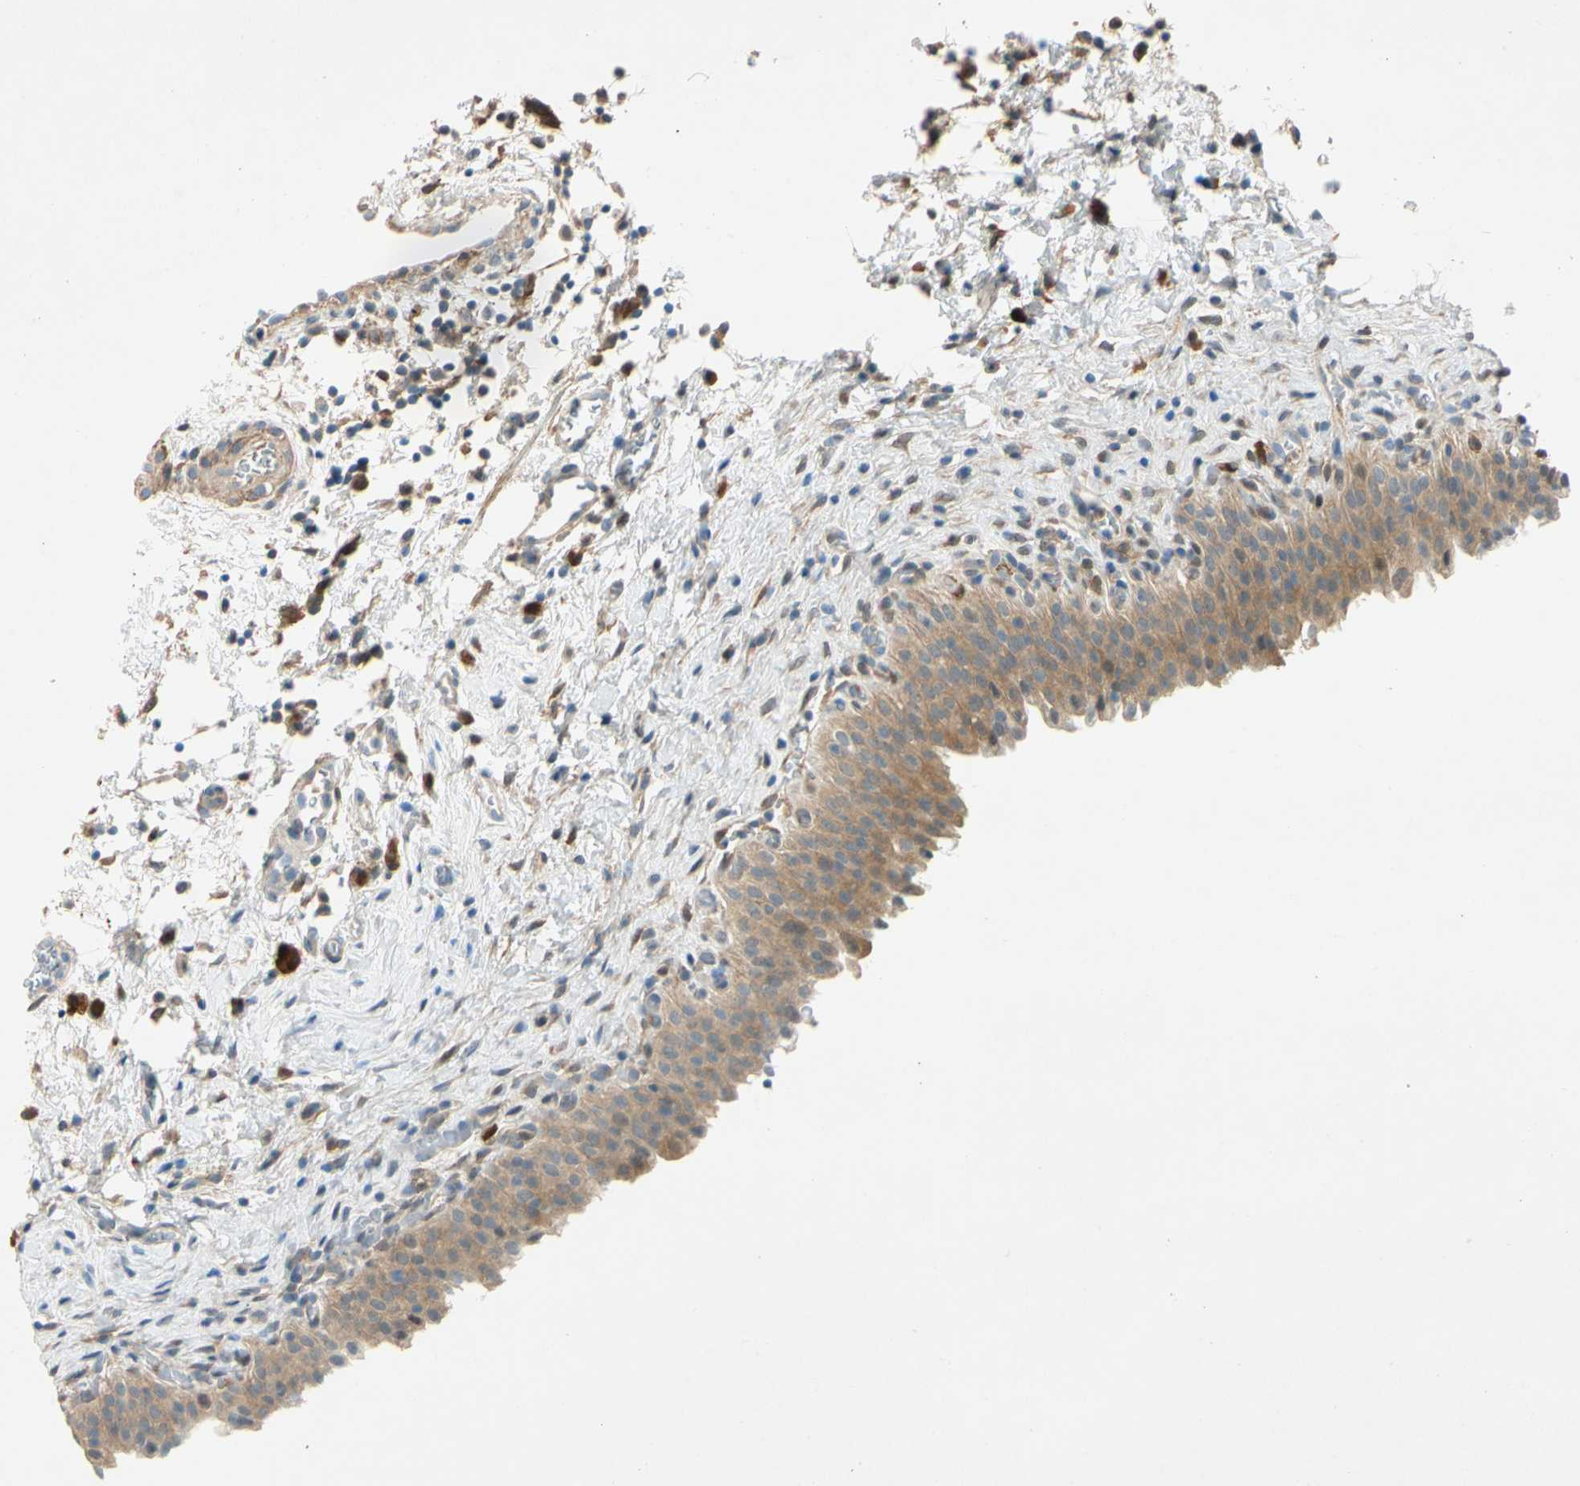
{"staining": {"intensity": "moderate", "quantity": ">75%", "location": "cytoplasmic/membranous"}, "tissue": "urinary bladder", "cell_type": "Urothelial cells", "image_type": "normal", "snomed": [{"axis": "morphology", "description": "Normal tissue, NOS"}, {"axis": "topography", "description": "Urinary bladder"}], "caption": "Moderate cytoplasmic/membranous staining is appreciated in approximately >75% of urothelial cells in normal urinary bladder.", "gene": "WIPI1", "patient": {"sex": "male", "age": 51}}